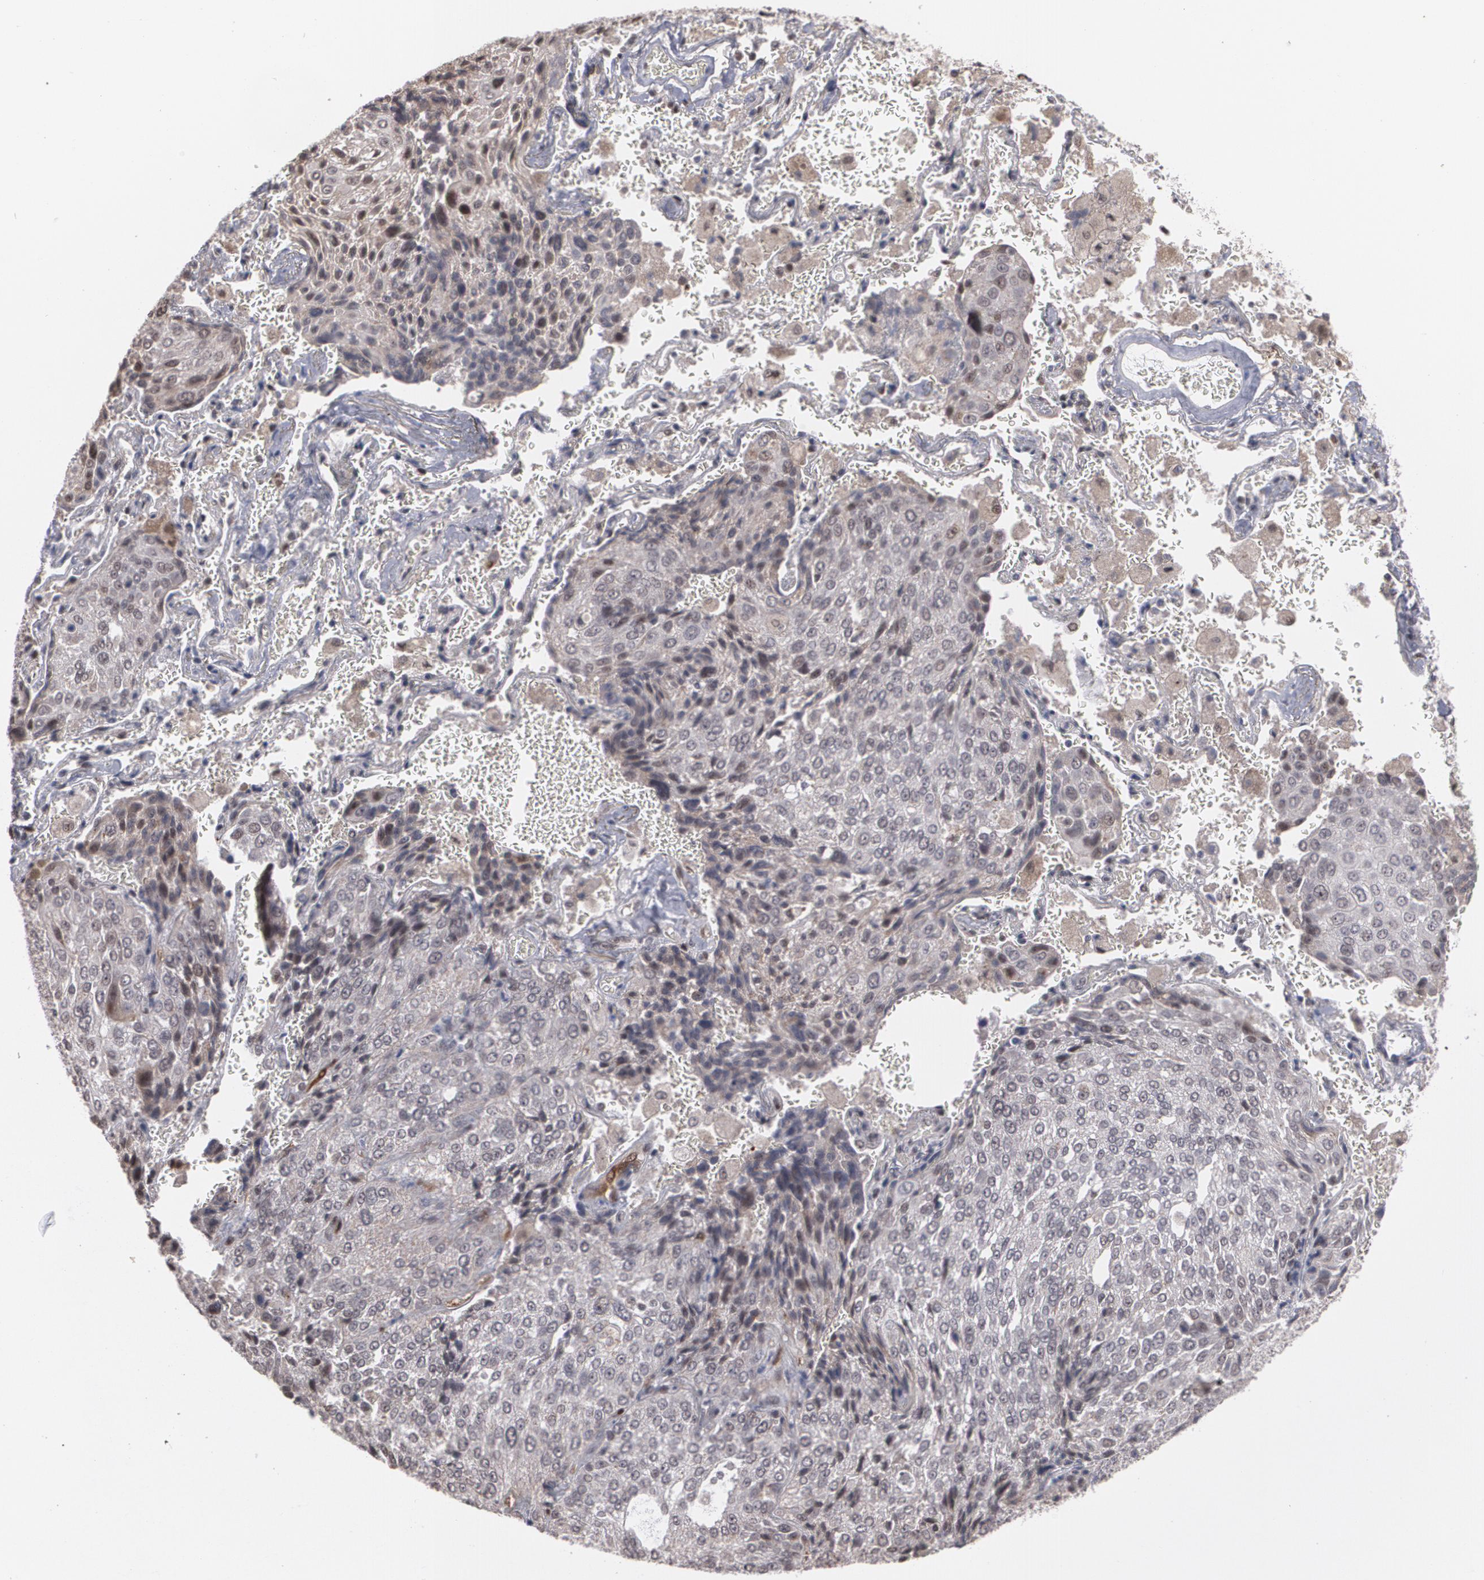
{"staining": {"intensity": "weak", "quantity": "<25%", "location": "cytoplasmic/membranous,nuclear"}, "tissue": "lung cancer", "cell_type": "Tumor cells", "image_type": "cancer", "snomed": [{"axis": "morphology", "description": "Squamous cell carcinoma, NOS"}, {"axis": "topography", "description": "Lung"}], "caption": "High power microscopy histopathology image of an immunohistochemistry photomicrograph of lung cancer, revealing no significant expression in tumor cells.", "gene": "ZNF75A", "patient": {"sex": "male", "age": 54}}